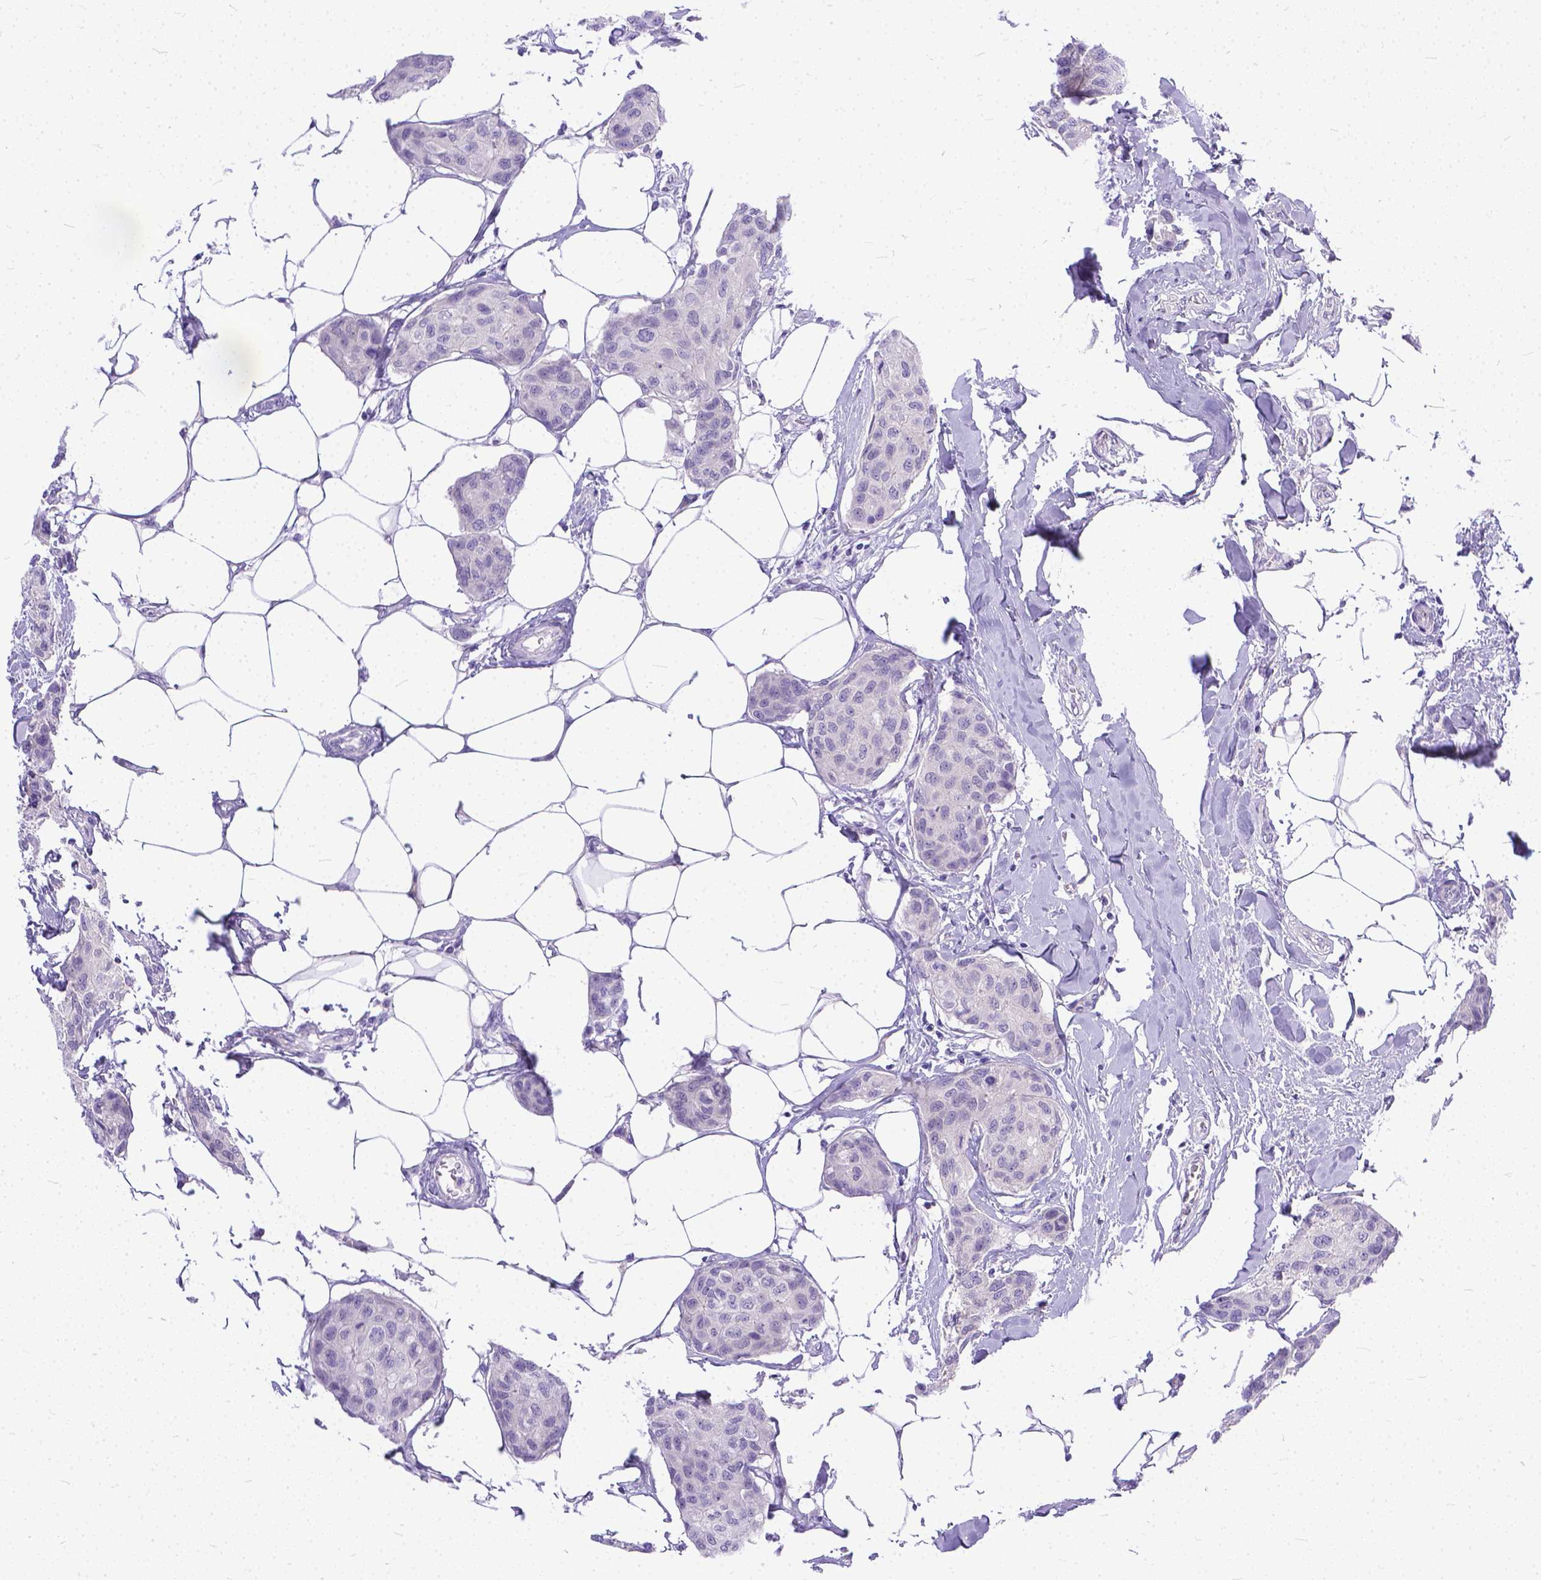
{"staining": {"intensity": "negative", "quantity": "none", "location": "none"}, "tissue": "breast cancer", "cell_type": "Tumor cells", "image_type": "cancer", "snomed": [{"axis": "morphology", "description": "Duct carcinoma"}, {"axis": "topography", "description": "Breast"}], "caption": "High magnification brightfield microscopy of invasive ductal carcinoma (breast) stained with DAB (brown) and counterstained with hematoxylin (blue): tumor cells show no significant positivity.", "gene": "TTLL6", "patient": {"sex": "female", "age": 80}}